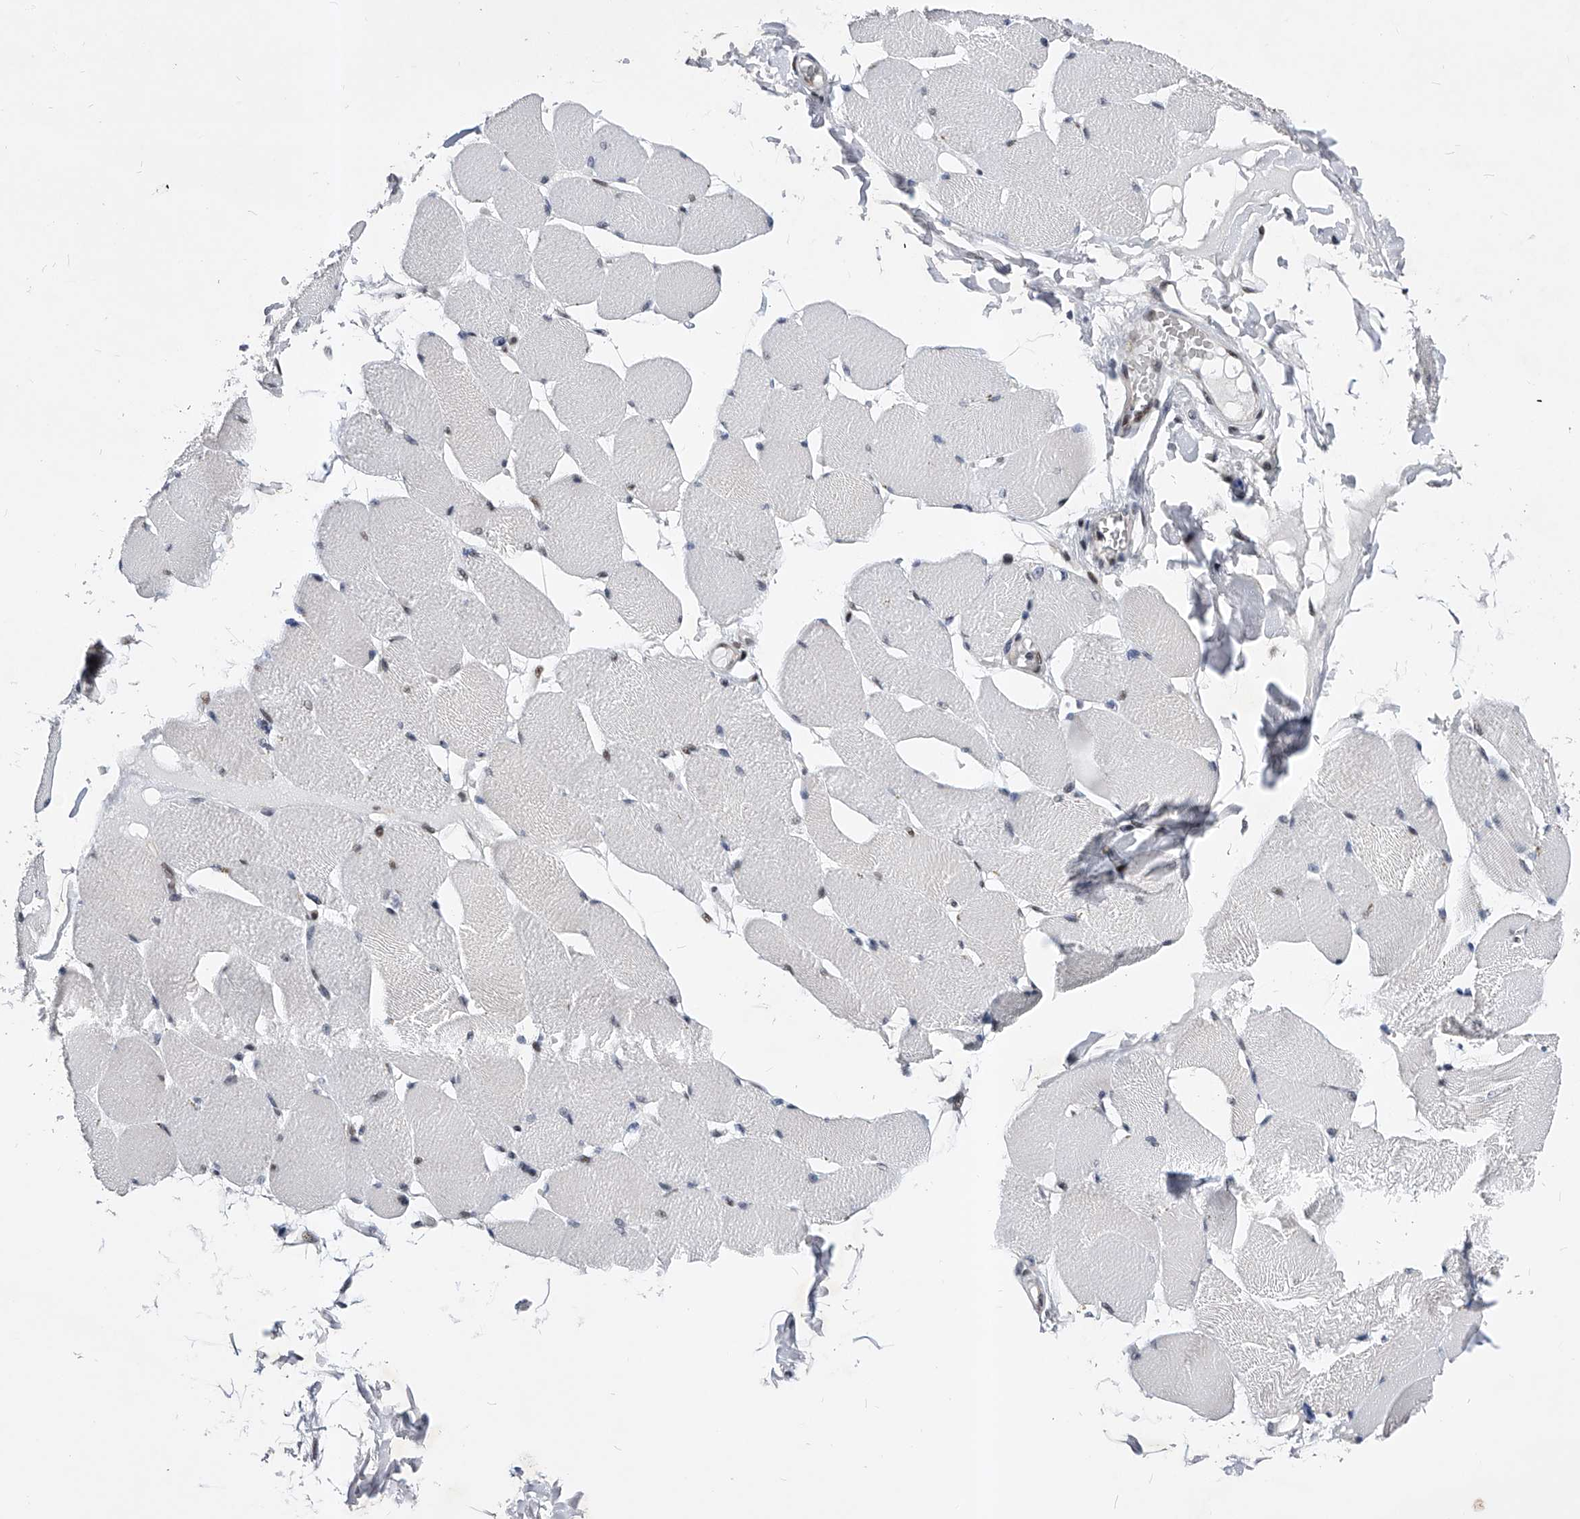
{"staining": {"intensity": "negative", "quantity": "none", "location": "none"}, "tissue": "skeletal muscle", "cell_type": "Myocytes", "image_type": "normal", "snomed": [{"axis": "morphology", "description": "Normal tissue, NOS"}, {"axis": "topography", "description": "Skin"}, {"axis": "topography", "description": "Skeletal muscle"}], "caption": "Myocytes are negative for protein expression in normal human skeletal muscle.", "gene": "TESK2", "patient": {"sex": "male", "age": 83}}